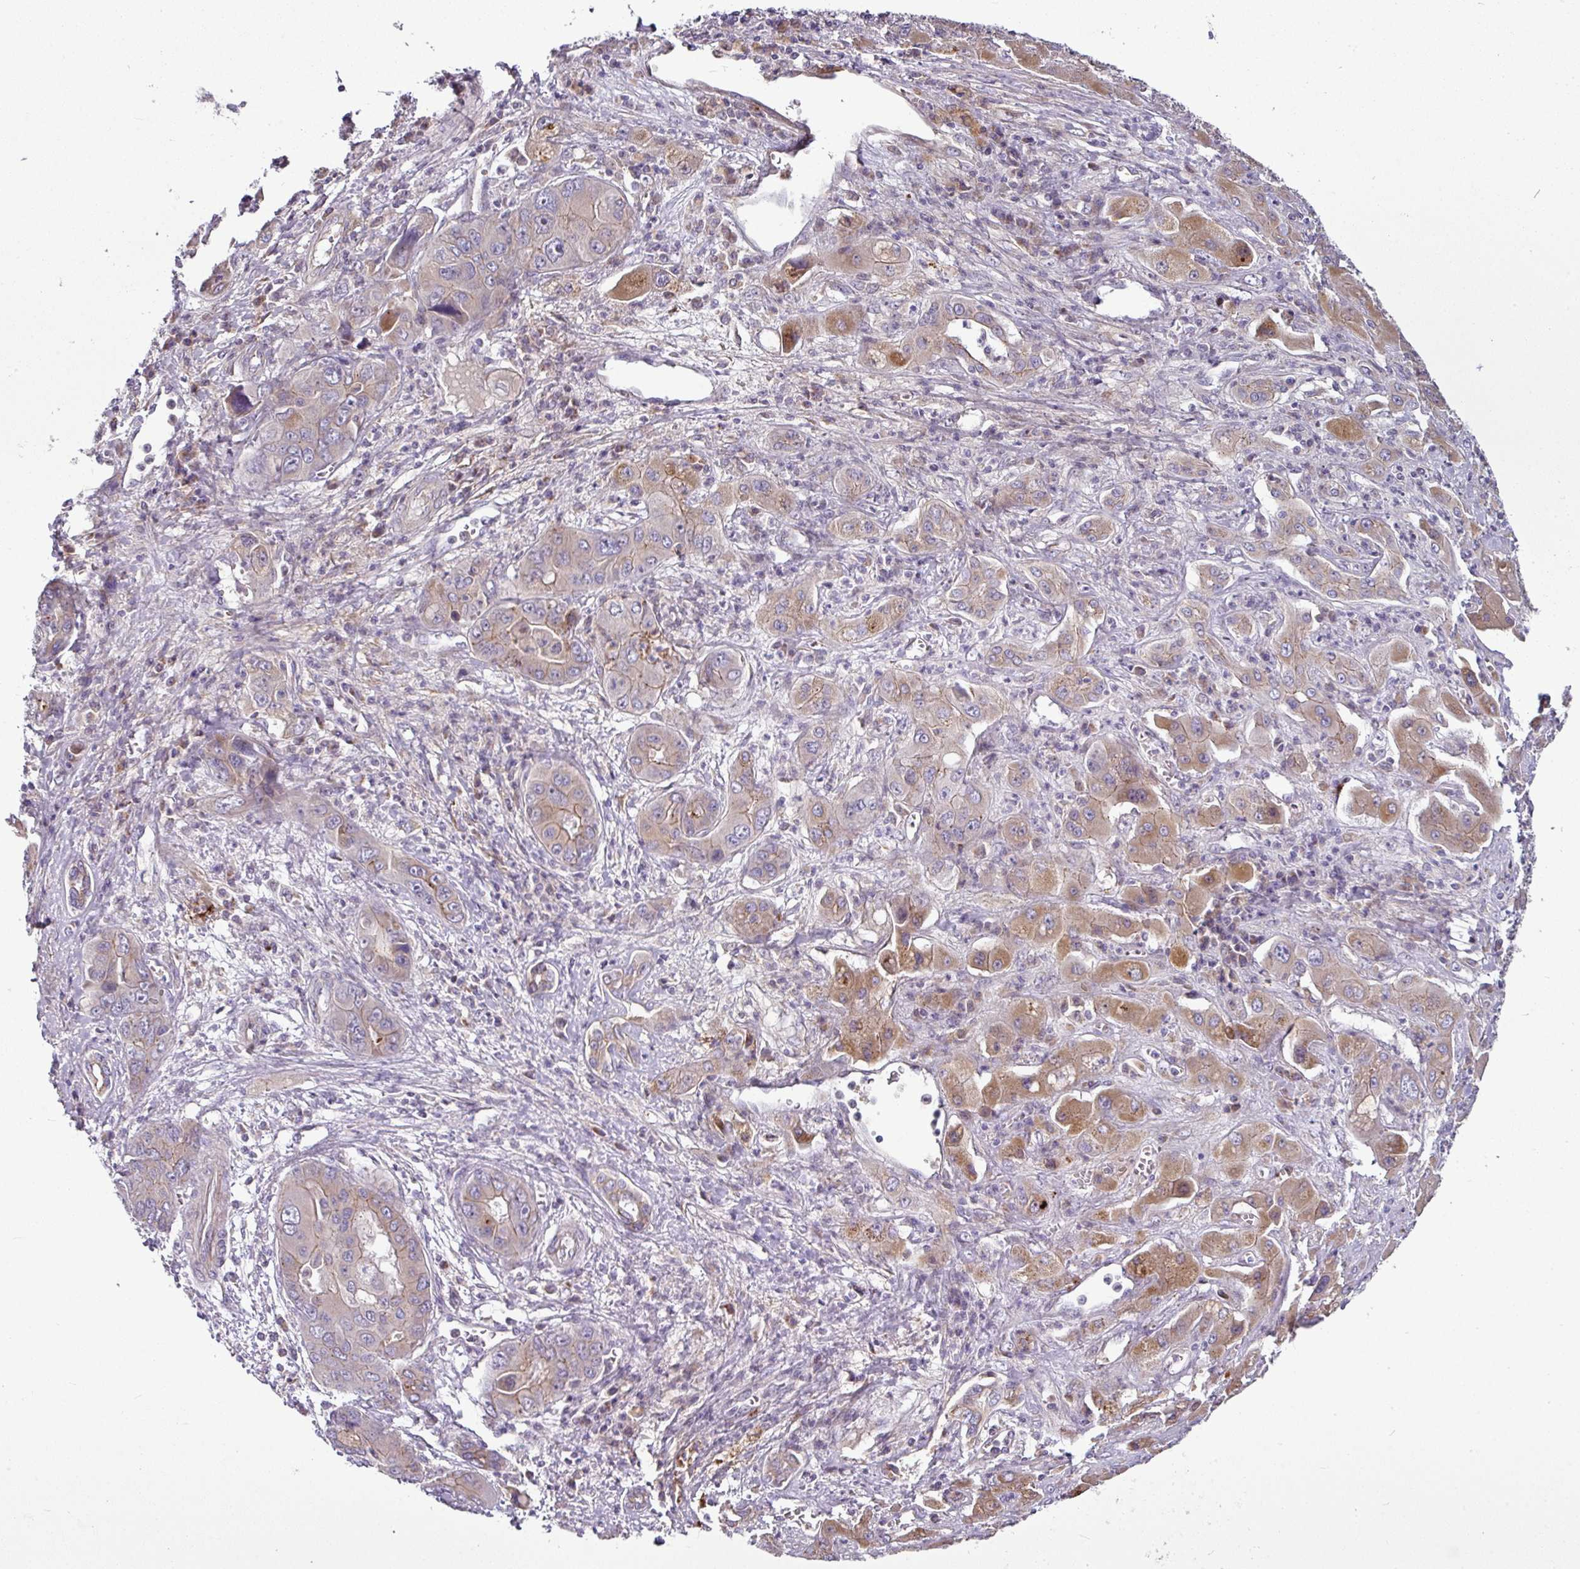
{"staining": {"intensity": "moderate", "quantity": "<25%", "location": "cytoplasmic/membranous"}, "tissue": "liver cancer", "cell_type": "Tumor cells", "image_type": "cancer", "snomed": [{"axis": "morphology", "description": "Cholangiocarcinoma"}, {"axis": "topography", "description": "Liver"}], "caption": "This micrograph reveals immunohistochemistry (IHC) staining of liver cholangiocarcinoma, with low moderate cytoplasmic/membranous staining in about <25% of tumor cells.", "gene": "GAN", "patient": {"sex": "male", "age": 67}}